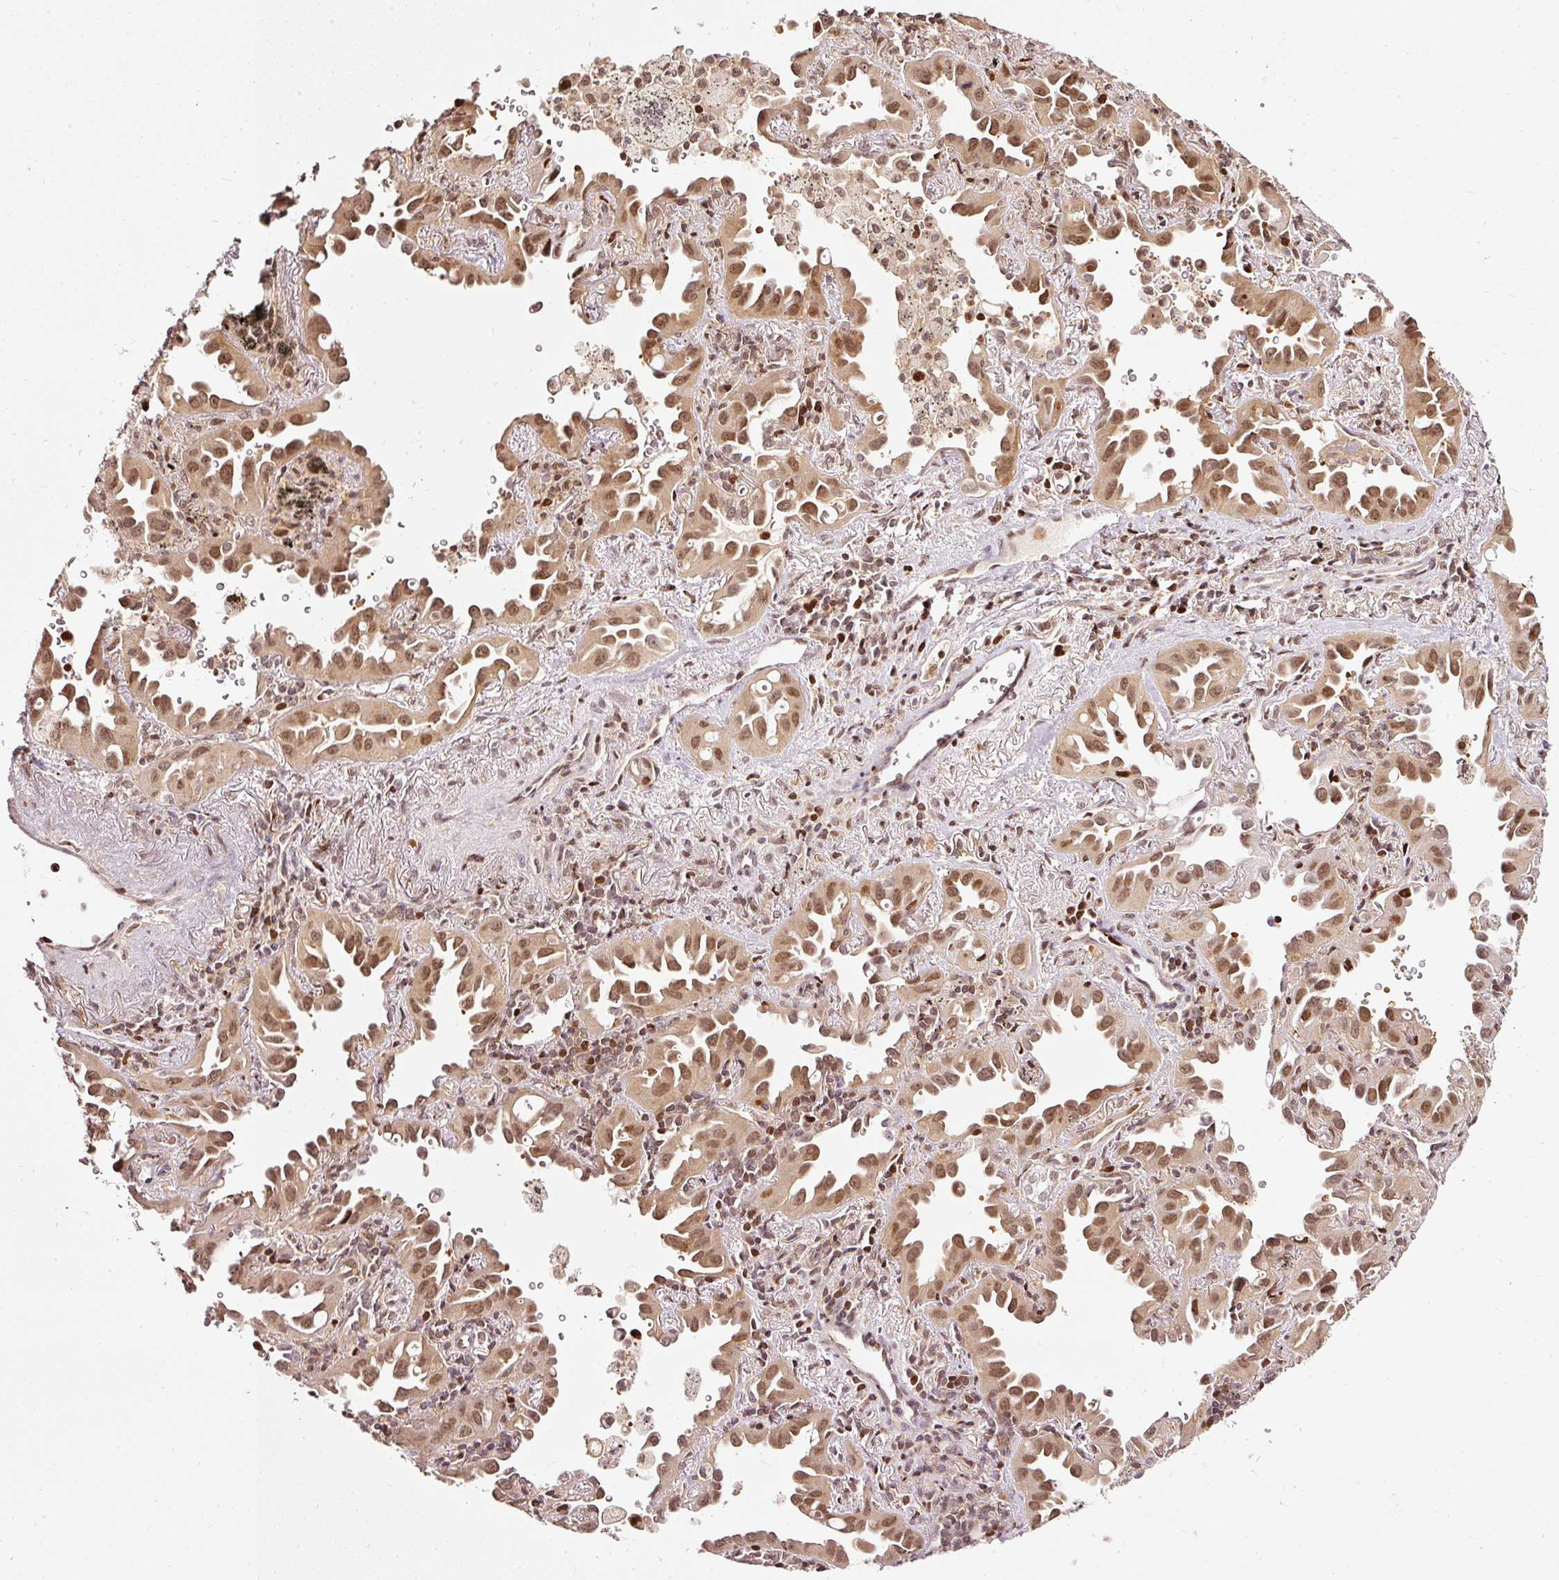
{"staining": {"intensity": "moderate", "quantity": ">75%", "location": "cytoplasmic/membranous,nuclear"}, "tissue": "lung cancer", "cell_type": "Tumor cells", "image_type": "cancer", "snomed": [{"axis": "morphology", "description": "Adenocarcinoma, NOS"}, {"axis": "topography", "description": "Lung"}], "caption": "DAB immunohistochemical staining of human lung cancer (adenocarcinoma) demonstrates moderate cytoplasmic/membranous and nuclear protein positivity in approximately >75% of tumor cells.", "gene": "ZNF778", "patient": {"sex": "male", "age": 68}}